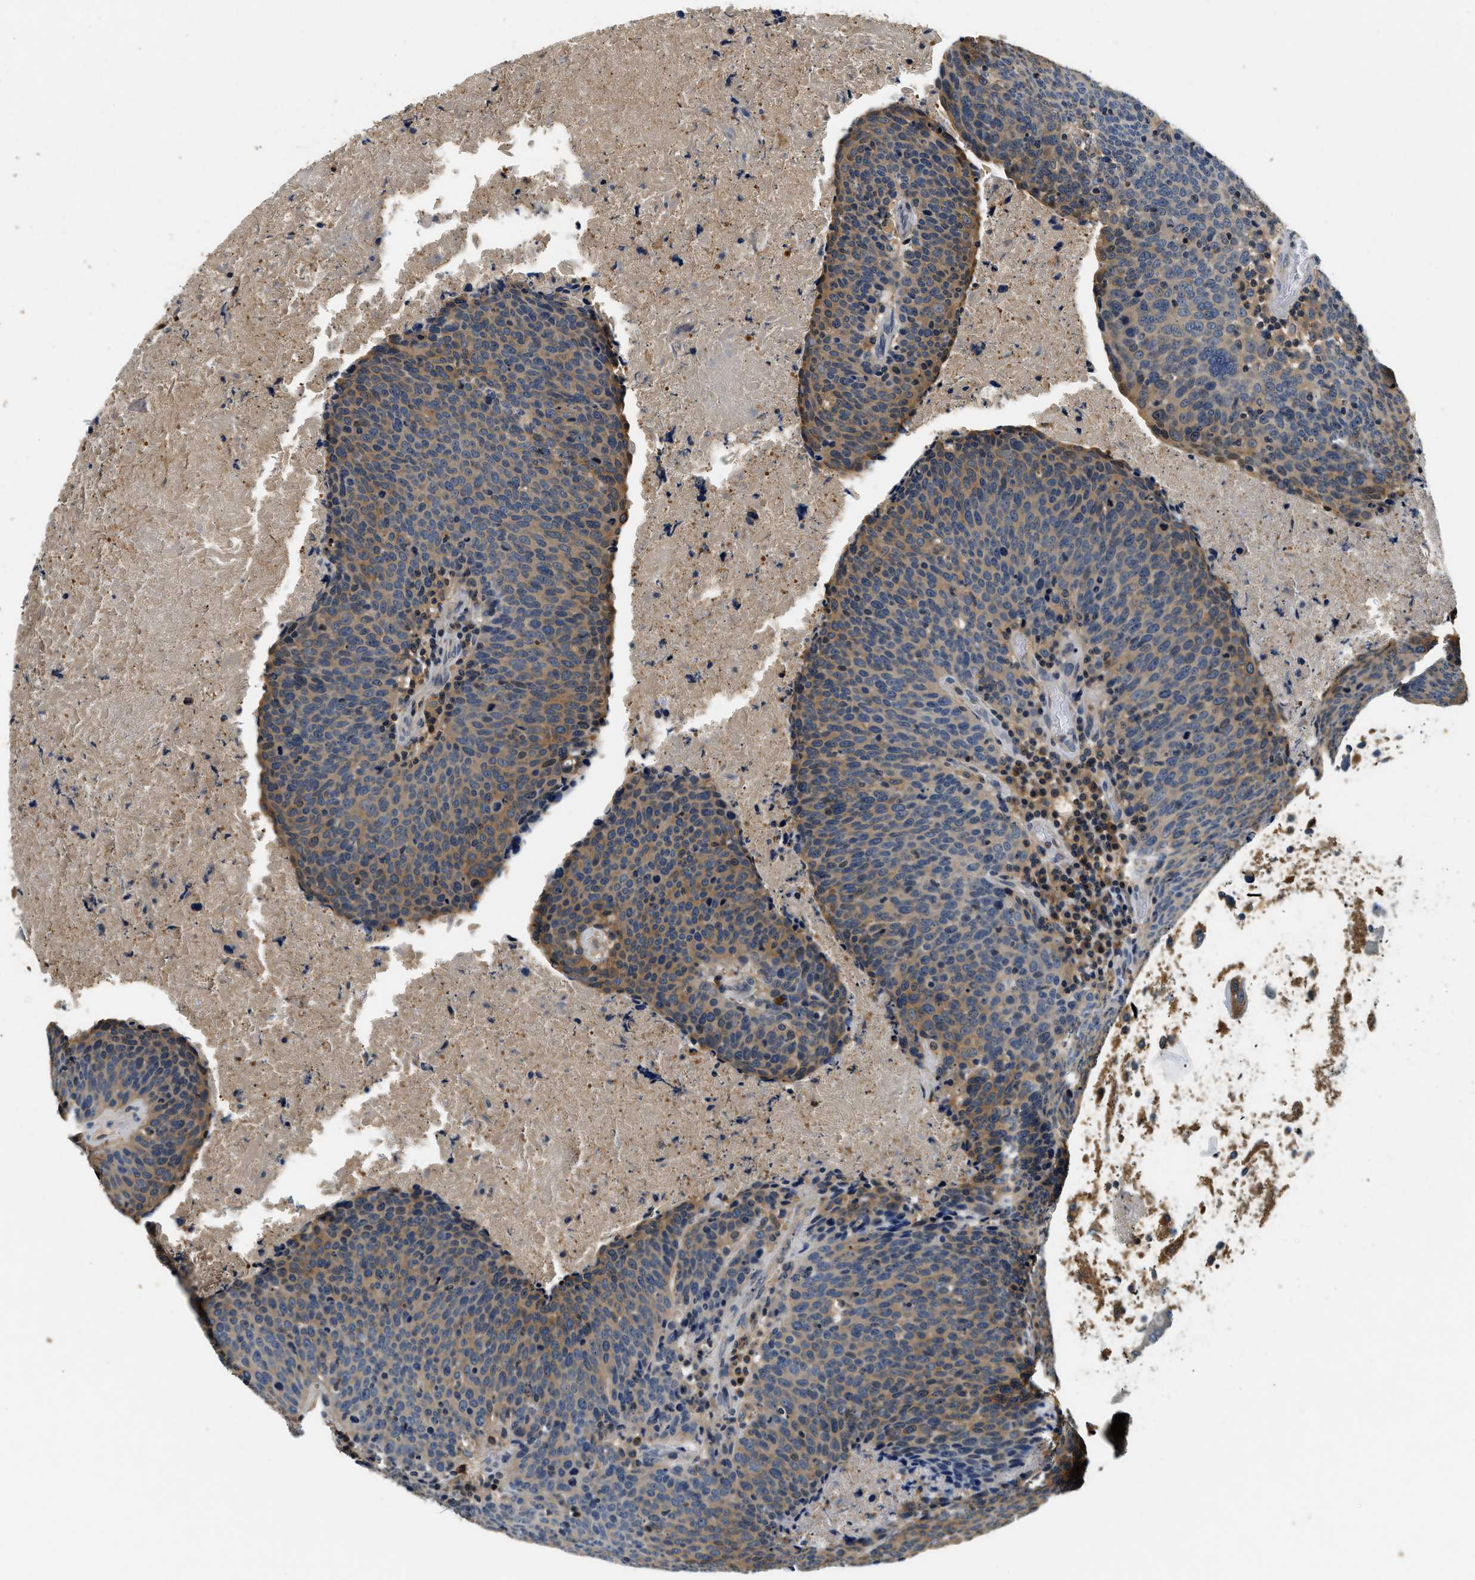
{"staining": {"intensity": "moderate", "quantity": "25%-75%", "location": "cytoplasmic/membranous"}, "tissue": "head and neck cancer", "cell_type": "Tumor cells", "image_type": "cancer", "snomed": [{"axis": "morphology", "description": "Squamous cell carcinoma, NOS"}, {"axis": "morphology", "description": "Squamous cell carcinoma, metastatic, NOS"}, {"axis": "topography", "description": "Lymph node"}, {"axis": "topography", "description": "Head-Neck"}], "caption": "An image showing moderate cytoplasmic/membranous positivity in about 25%-75% of tumor cells in metastatic squamous cell carcinoma (head and neck), as visualized by brown immunohistochemical staining.", "gene": "RESF1", "patient": {"sex": "male", "age": 62}}